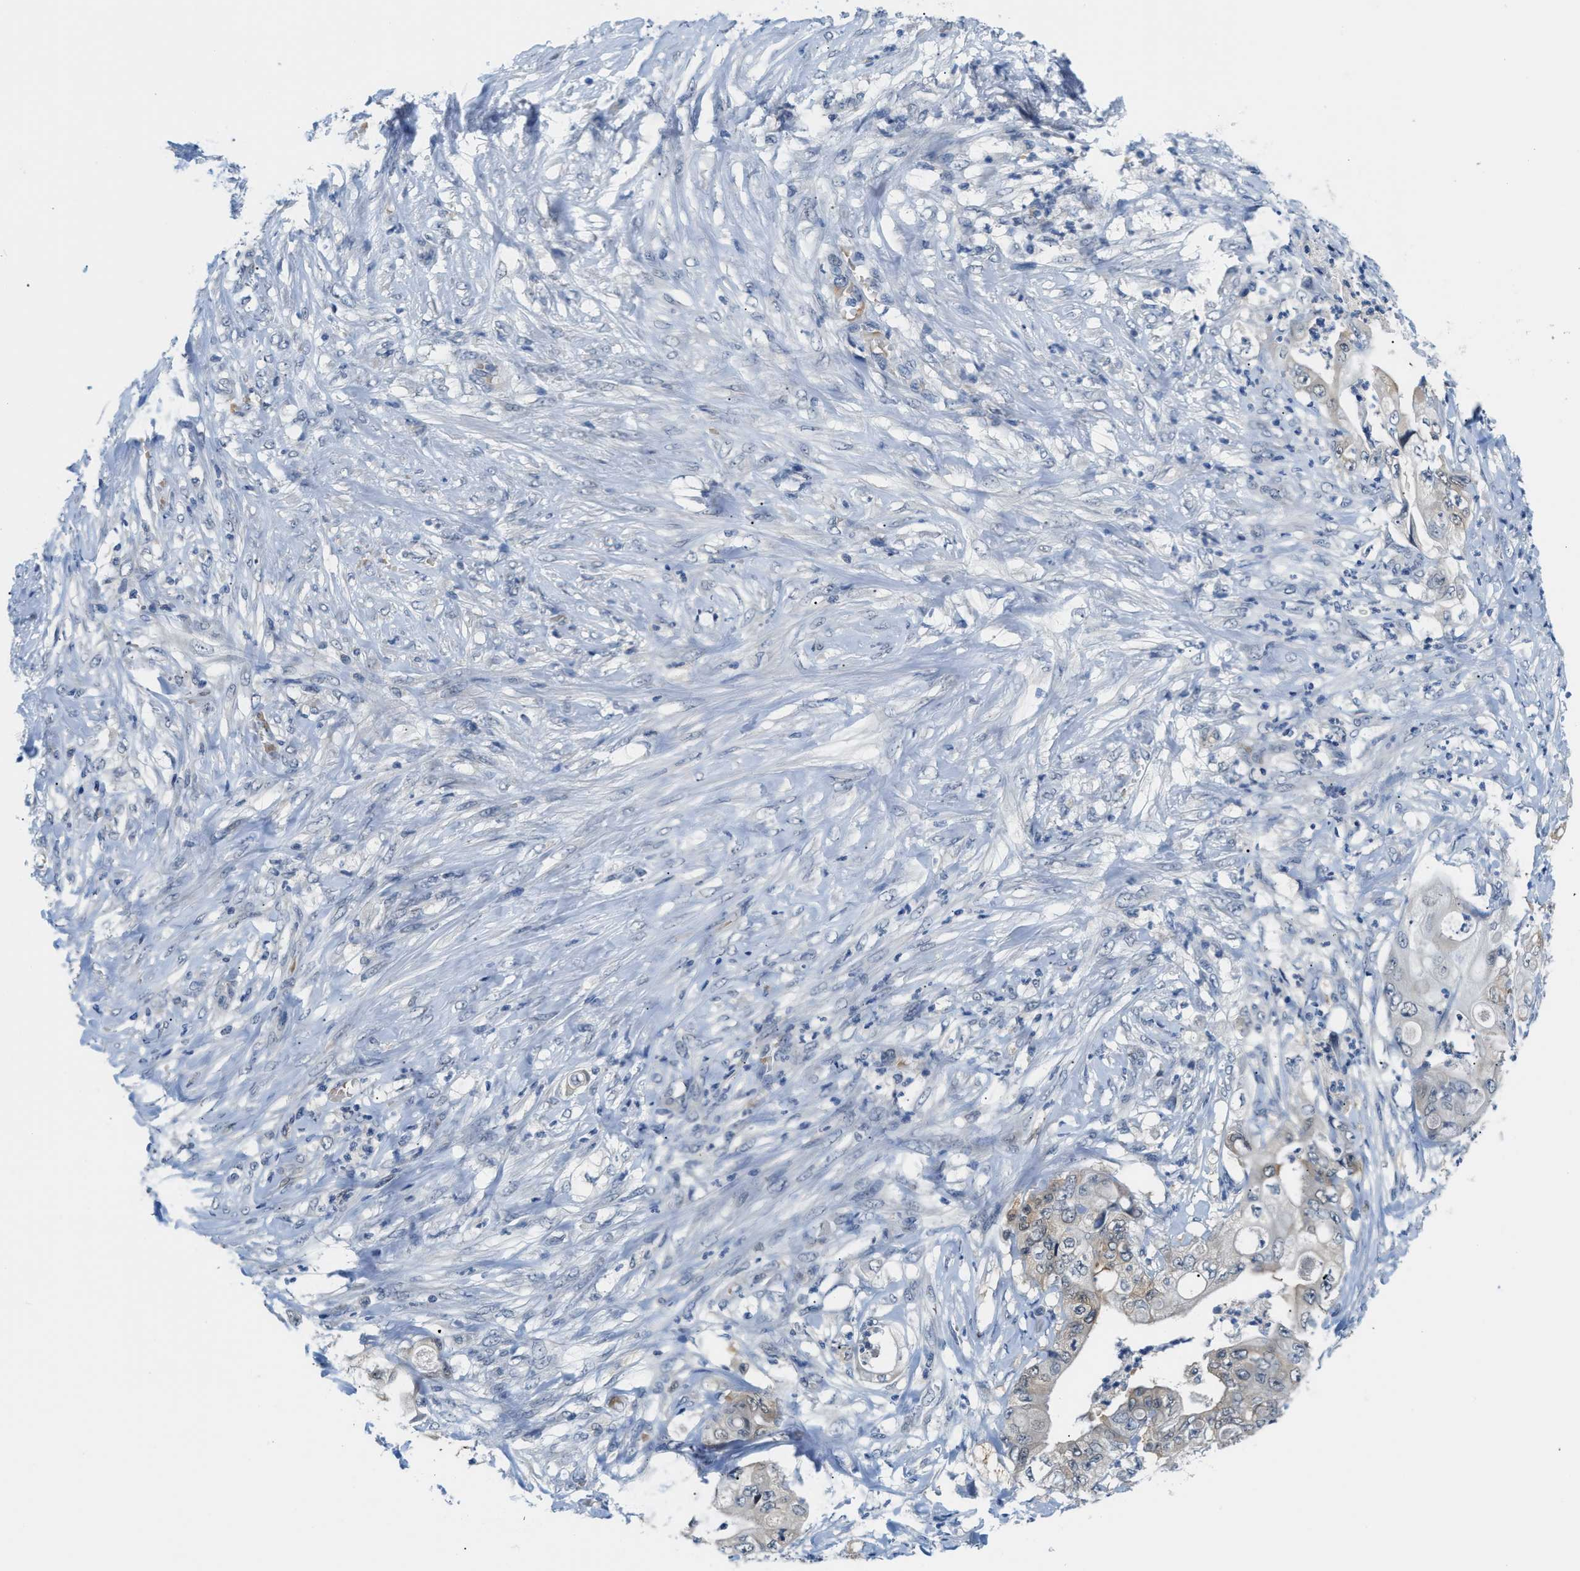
{"staining": {"intensity": "weak", "quantity": "25%-75%", "location": "cytoplasmic/membranous"}, "tissue": "stomach cancer", "cell_type": "Tumor cells", "image_type": "cancer", "snomed": [{"axis": "morphology", "description": "Adenocarcinoma, NOS"}, {"axis": "topography", "description": "Stomach"}], "caption": "A micrograph of human adenocarcinoma (stomach) stained for a protein displays weak cytoplasmic/membranous brown staining in tumor cells.", "gene": "PSAT1", "patient": {"sex": "female", "age": 73}}